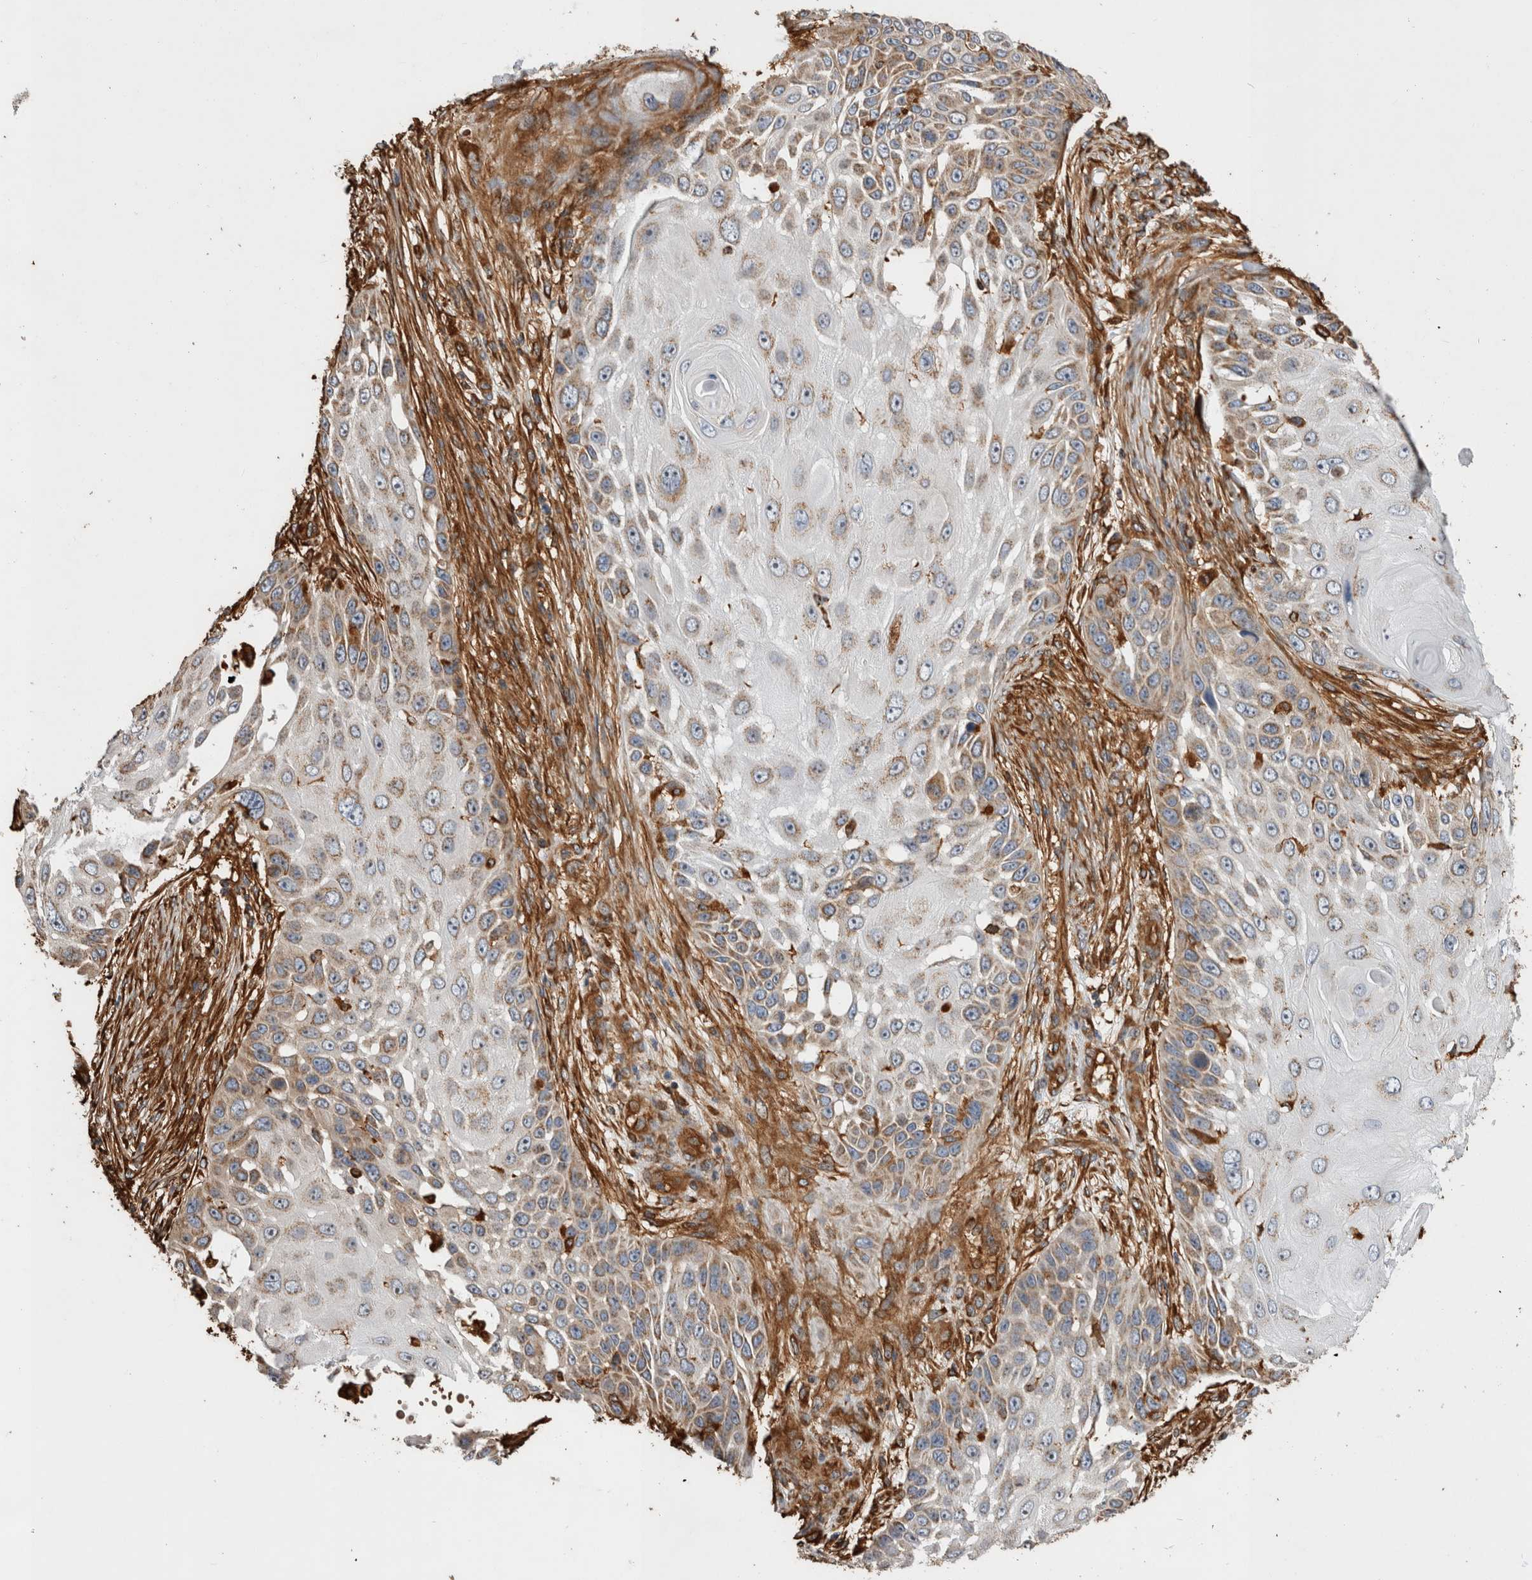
{"staining": {"intensity": "moderate", "quantity": "<25%", "location": "cytoplasmic/membranous"}, "tissue": "skin cancer", "cell_type": "Tumor cells", "image_type": "cancer", "snomed": [{"axis": "morphology", "description": "Squamous cell carcinoma, NOS"}, {"axis": "topography", "description": "Skin"}], "caption": "Tumor cells demonstrate moderate cytoplasmic/membranous positivity in about <25% of cells in skin cancer (squamous cell carcinoma). Nuclei are stained in blue.", "gene": "ZNF397", "patient": {"sex": "female", "age": 44}}